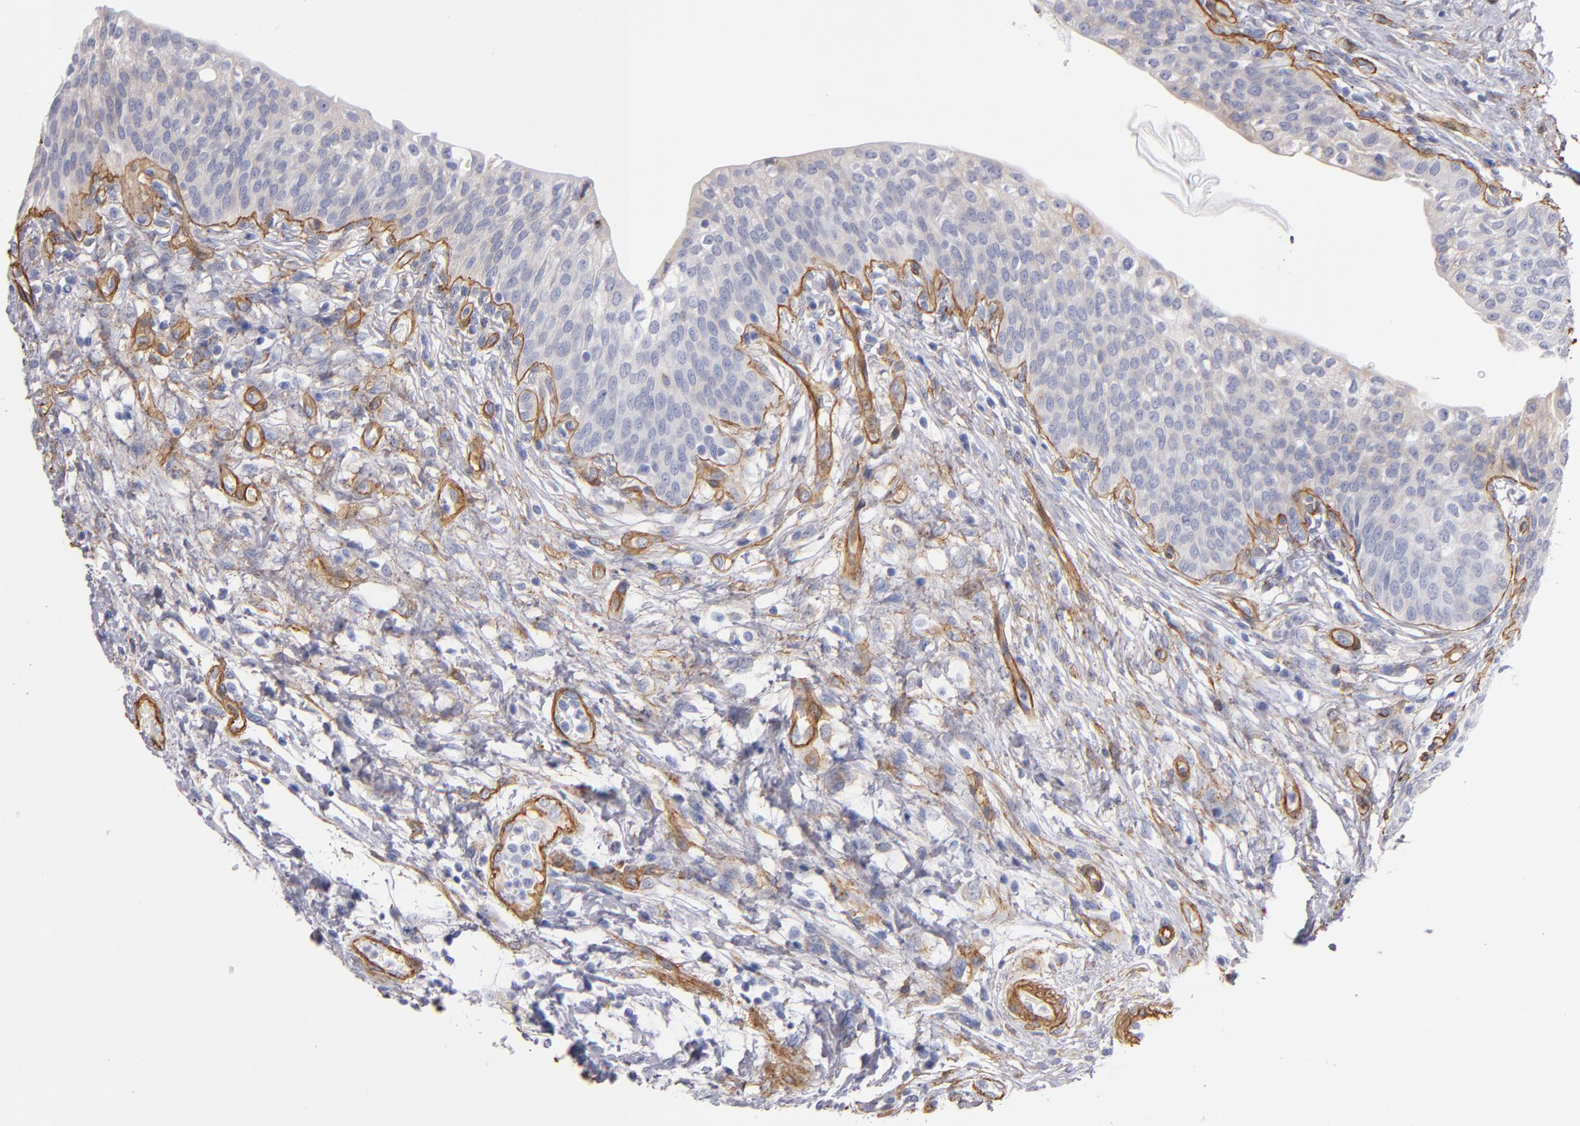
{"staining": {"intensity": "strong", "quantity": "<25%", "location": "cytoplasmic/membranous"}, "tissue": "urinary bladder", "cell_type": "Urothelial cells", "image_type": "normal", "snomed": [{"axis": "morphology", "description": "Normal tissue, NOS"}, {"axis": "topography", "description": "Smooth muscle"}, {"axis": "topography", "description": "Urinary bladder"}], "caption": "DAB (3,3'-diaminobenzidine) immunohistochemical staining of benign human urinary bladder reveals strong cytoplasmic/membranous protein positivity in about <25% of urothelial cells. The staining was performed using DAB (3,3'-diaminobenzidine) to visualize the protein expression in brown, while the nuclei were stained in blue with hematoxylin (Magnification: 20x).", "gene": "LAMC1", "patient": {"sex": "male", "age": 35}}